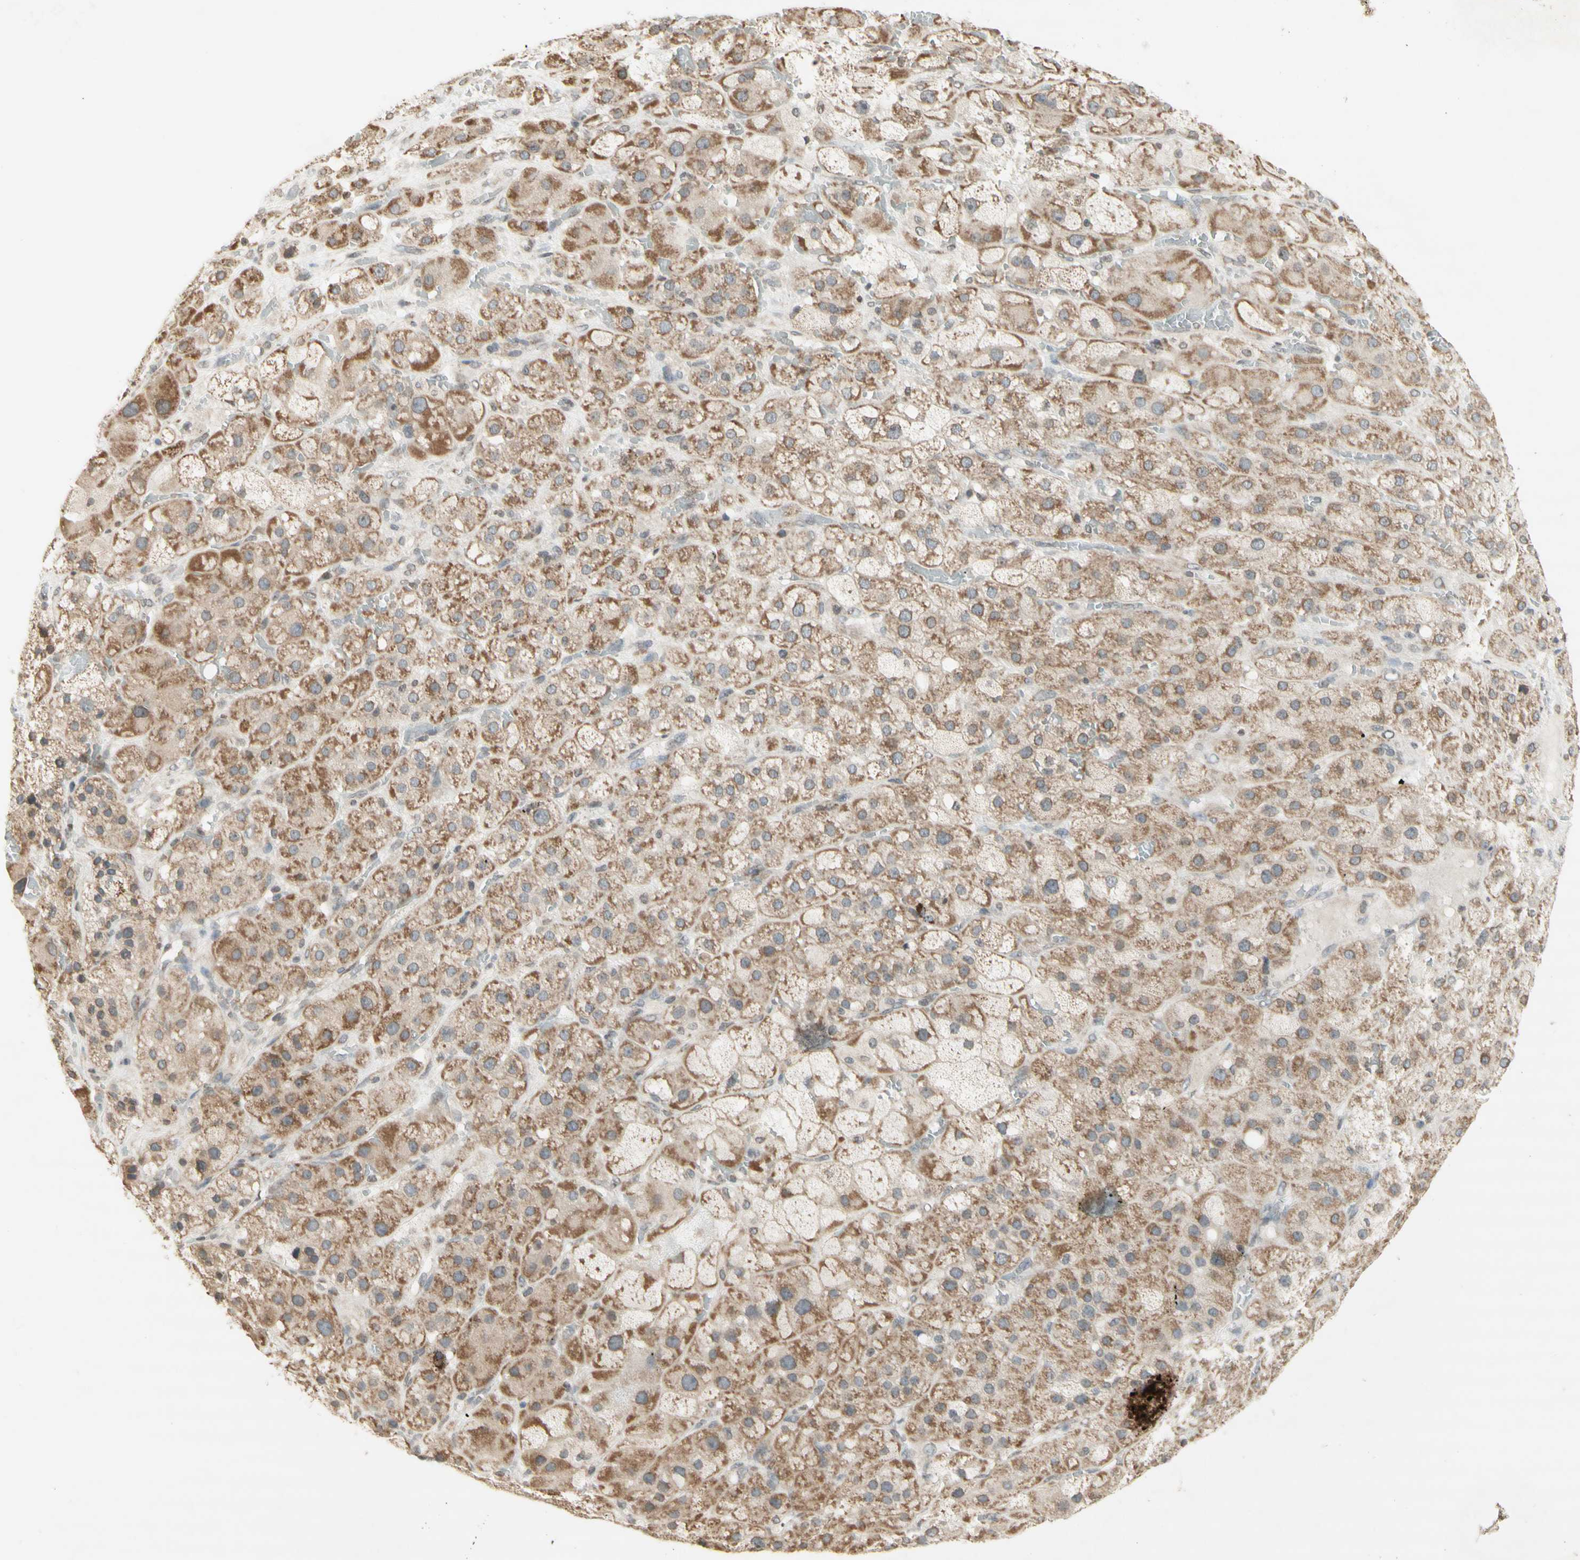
{"staining": {"intensity": "weak", "quantity": "25%-75%", "location": "cytoplasmic/membranous"}, "tissue": "adrenal gland", "cell_type": "Glandular cells", "image_type": "normal", "snomed": [{"axis": "morphology", "description": "Normal tissue, NOS"}, {"axis": "topography", "description": "Adrenal gland"}], "caption": "This image reveals immunohistochemistry (IHC) staining of normal adrenal gland, with low weak cytoplasmic/membranous expression in approximately 25%-75% of glandular cells.", "gene": "CCNI", "patient": {"sex": "female", "age": 47}}